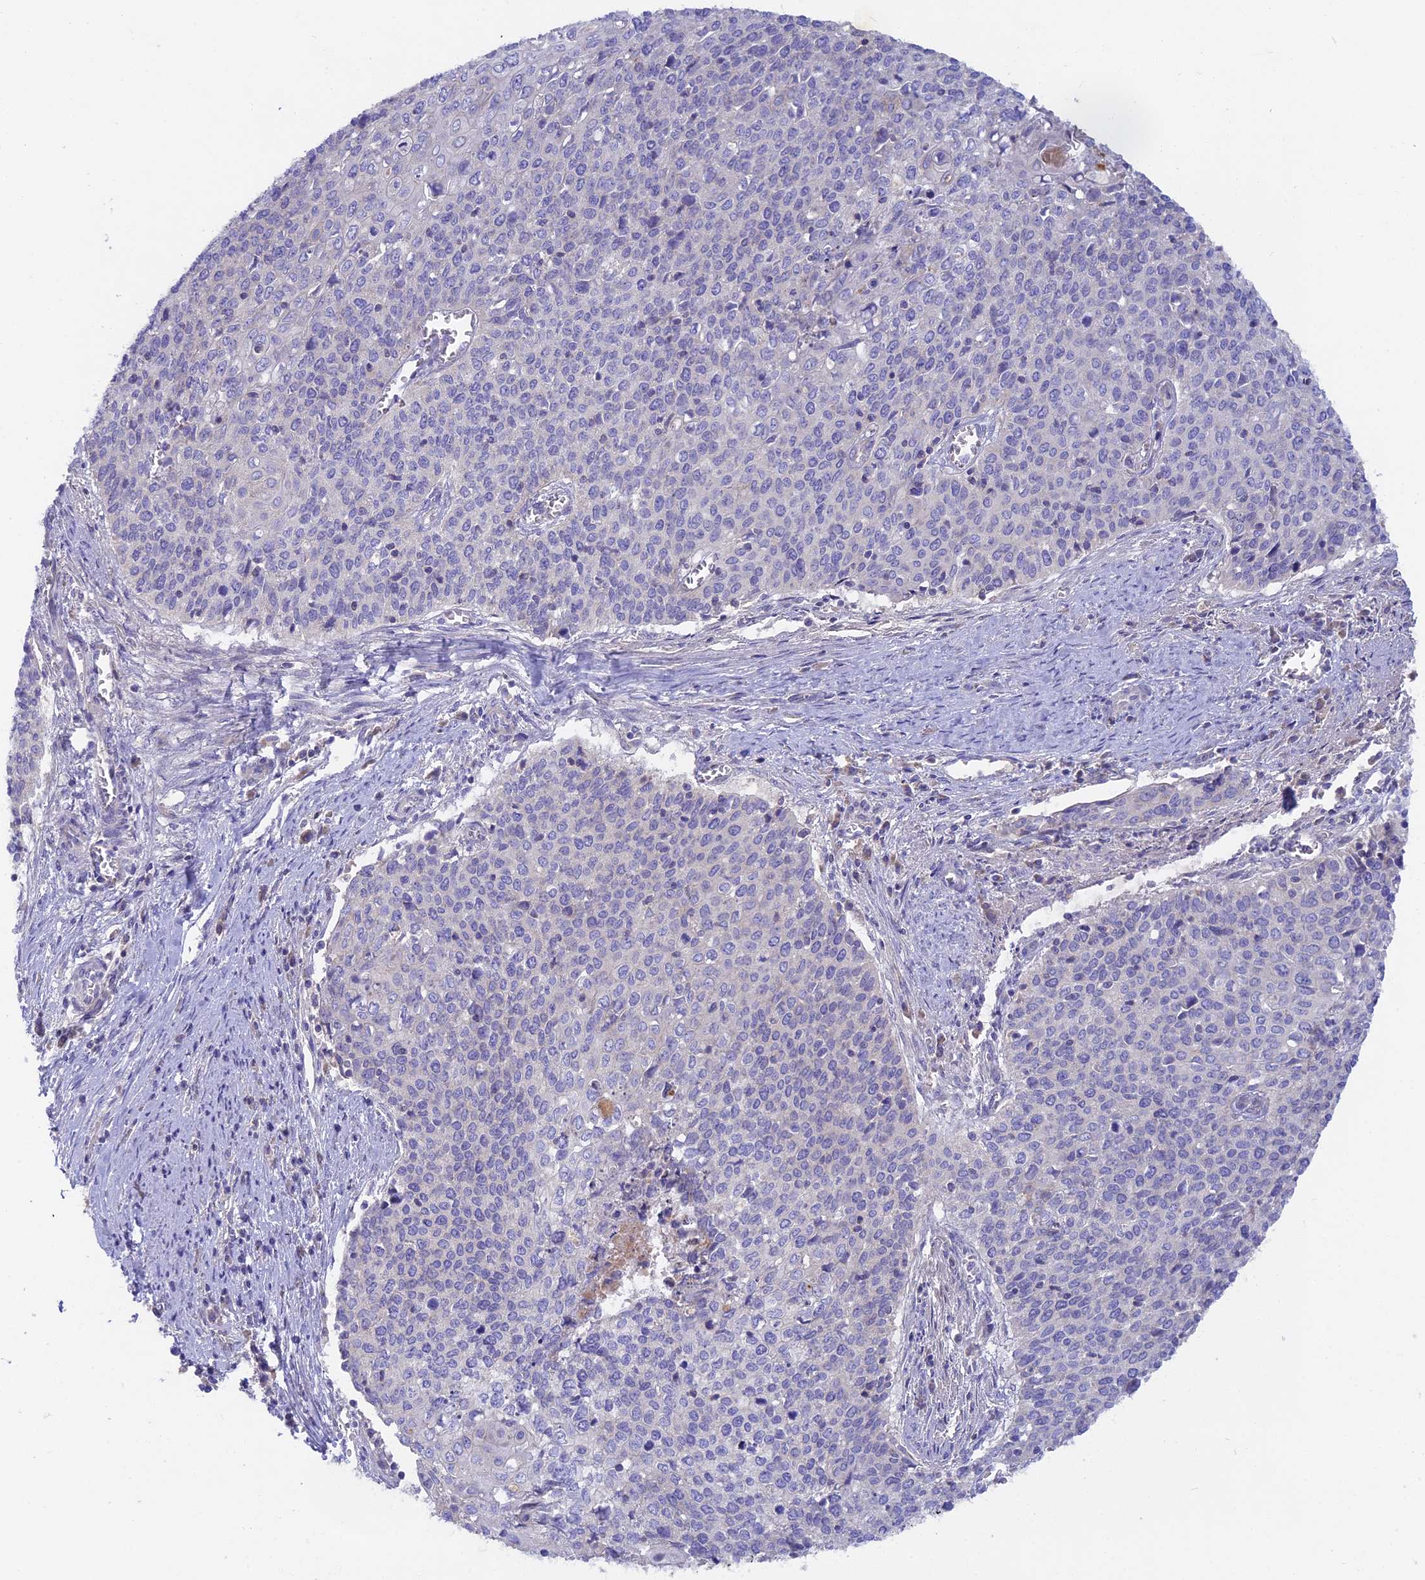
{"staining": {"intensity": "negative", "quantity": "none", "location": "none"}, "tissue": "cervical cancer", "cell_type": "Tumor cells", "image_type": "cancer", "snomed": [{"axis": "morphology", "description": "Squamous cell carcinoma, NOS"}, {"axis": "topography", "description": "Cervix"}], "caption": "There is no significant expression in tumor cells of squamous cell carcinoma (cervical).", "gene": "PZP", "patient": {"sex": "female", "age": 39}}